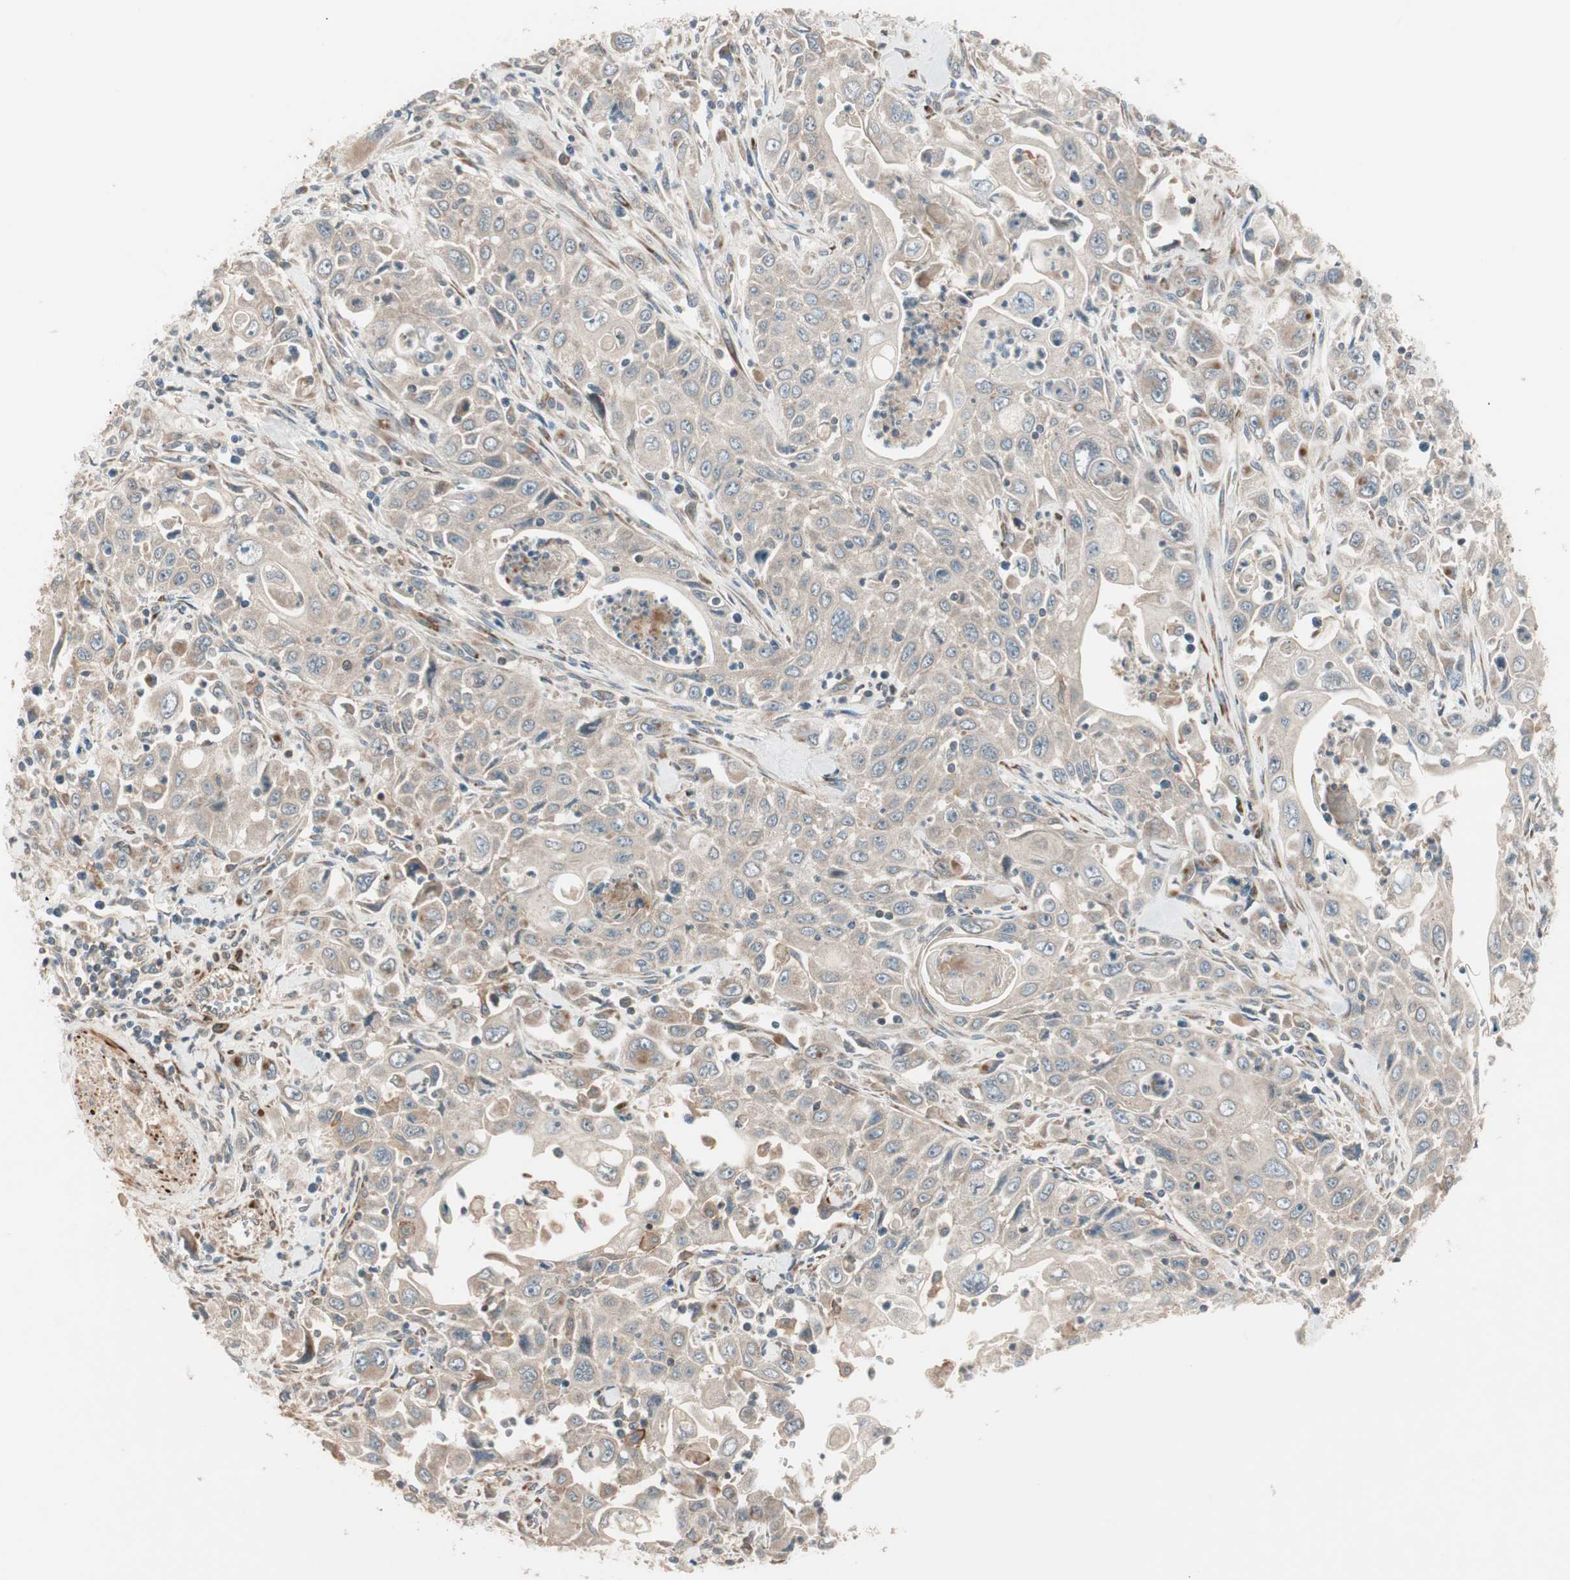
{"staining": {"intensity": "weak", "quantity": ">75%", "location": "cytoplasmic/membranous"}, "tissue": "pancreatic cancer", "cell_type": "Tumor cells", "image_type": "cancer", "snomed": [{"axis": "morphology", "description": "Adenocarcinoma, NOS"}, {"axis": "topography", "description": "Pancreas"}], "caption": "Human adenocarcinoma (pancreatic) stained for a protein (brown) shows weak cytoplasmic/membranous positive positivity in approximately >75% of tumor cells.", "gene": "PPP2R5E", "patient": {"sex": "male", "age": 70}}